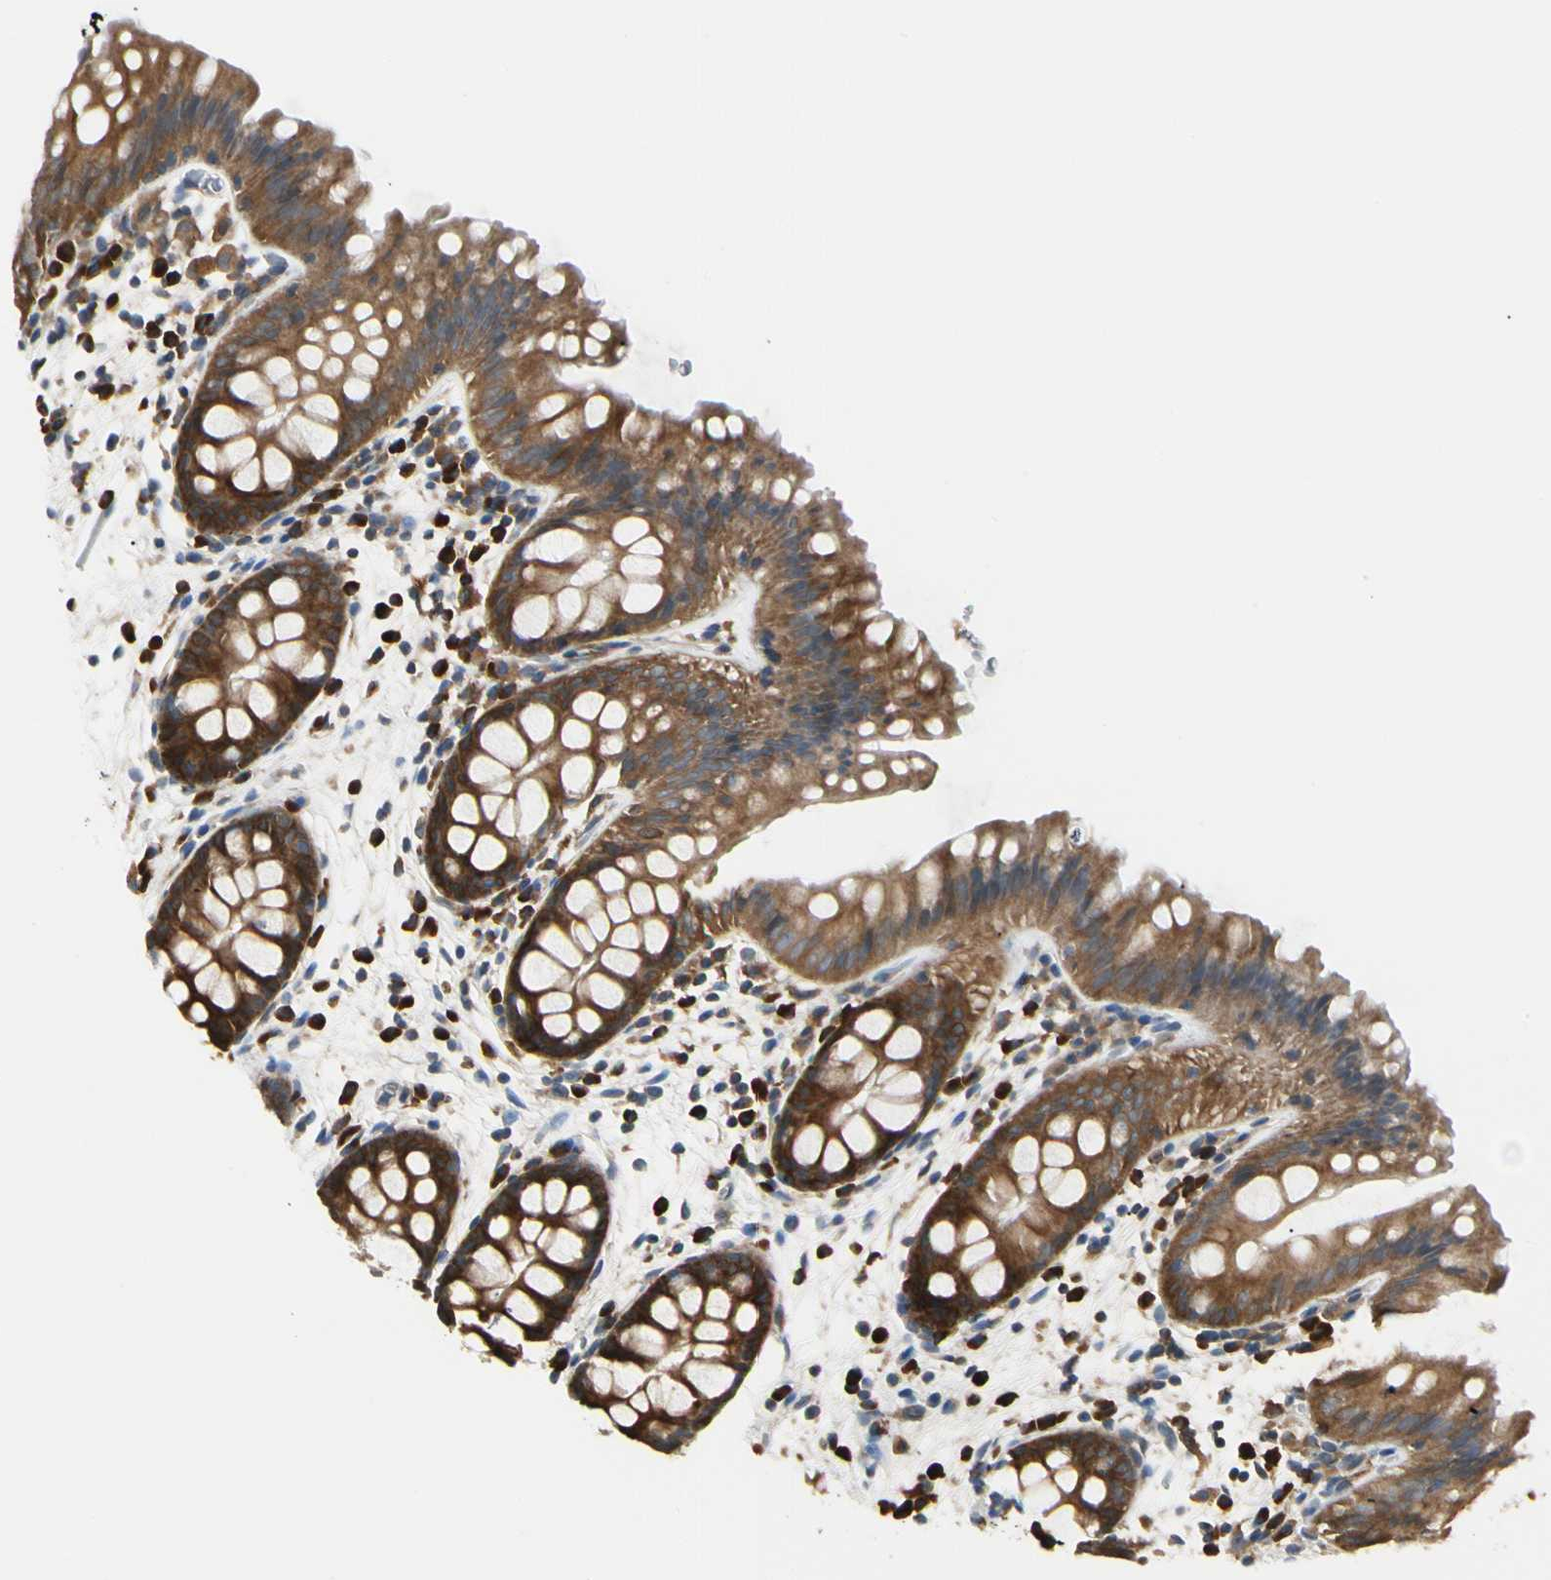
{"staining": {"intensity": "negative", "quantity": "none", "location": "none"}, "tissue": "colon", "cell_type": "Endothelial cells", "image_type": "normal", "snomed": [{"axis": "morphology", "description": "Normal tissue, NOS"}, {"axis": "topography", "description": "Smooth muscle"}, {"axis": "topography", "description": "Colon"}], "caption": "This is a image of immunohistochemistry (IHC) staining of normal colon, which shows no expression in endothelial cells. Nuclei are stained in blue.", "gene": "NME1", "patient": {"sex": "male", "age": 67}}